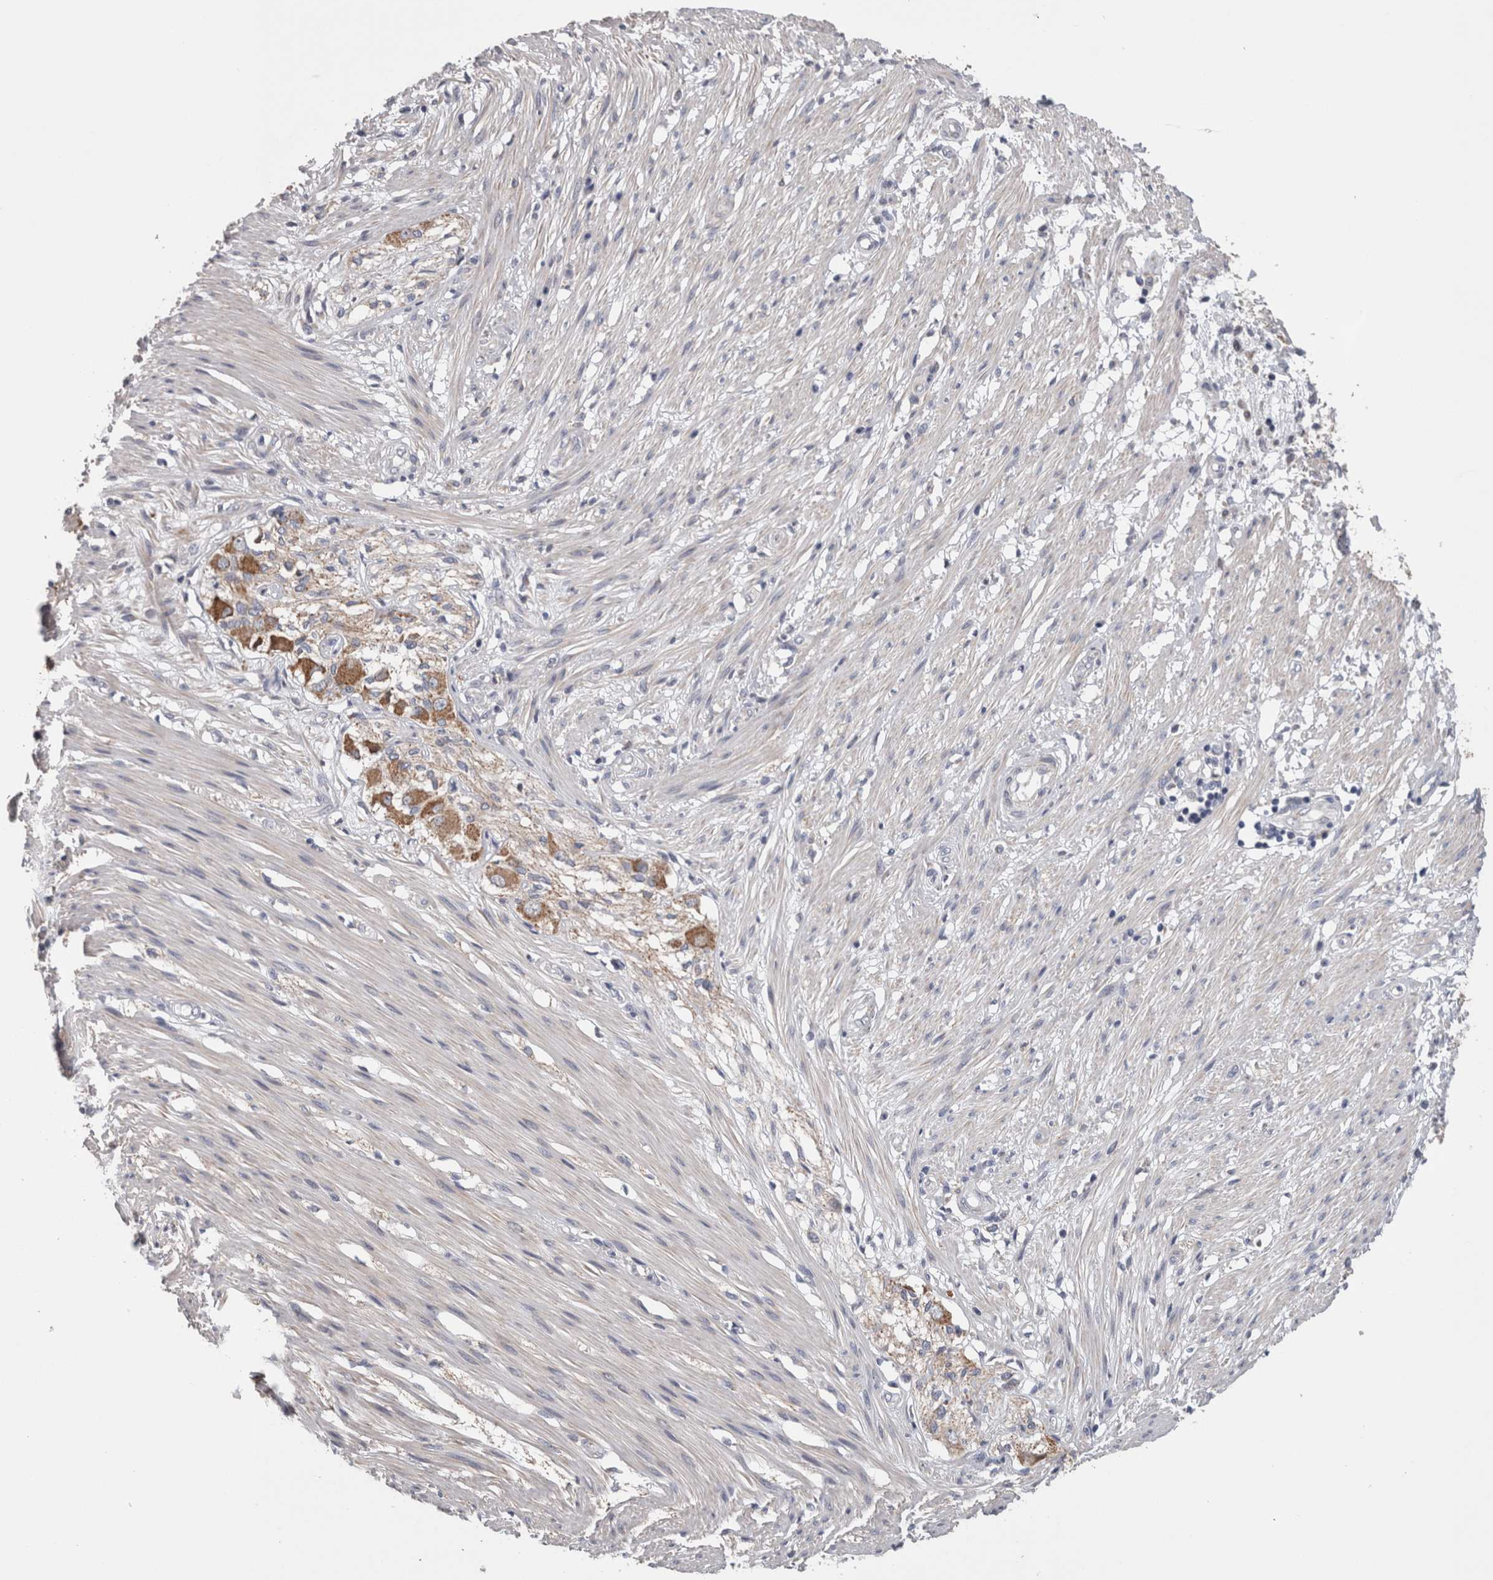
{"staining": {"intensity": "weak", "quantity": "<25%", "location": "cytoplasmic/membranous"}, "tissue": "smooth muscle", "cell_type": "Smooth muscle cells", "image_type": "normal", "snomed": [{"axis": "morphology", "description": "Normal tissue, NOS"}, {"axis": "morphology", "description": "Adenocarcinoma, NOS"}, {"axis": "topography", "description": "Smooth muscle"}, {"axis": "topography", "description": "Colon"}], "caption": "IHC of unremarkable smooth muscle shows no positivity in smooth muscle cells.", "gene": "GDAP1", "patient": {"sex": "male", "age": 14}}